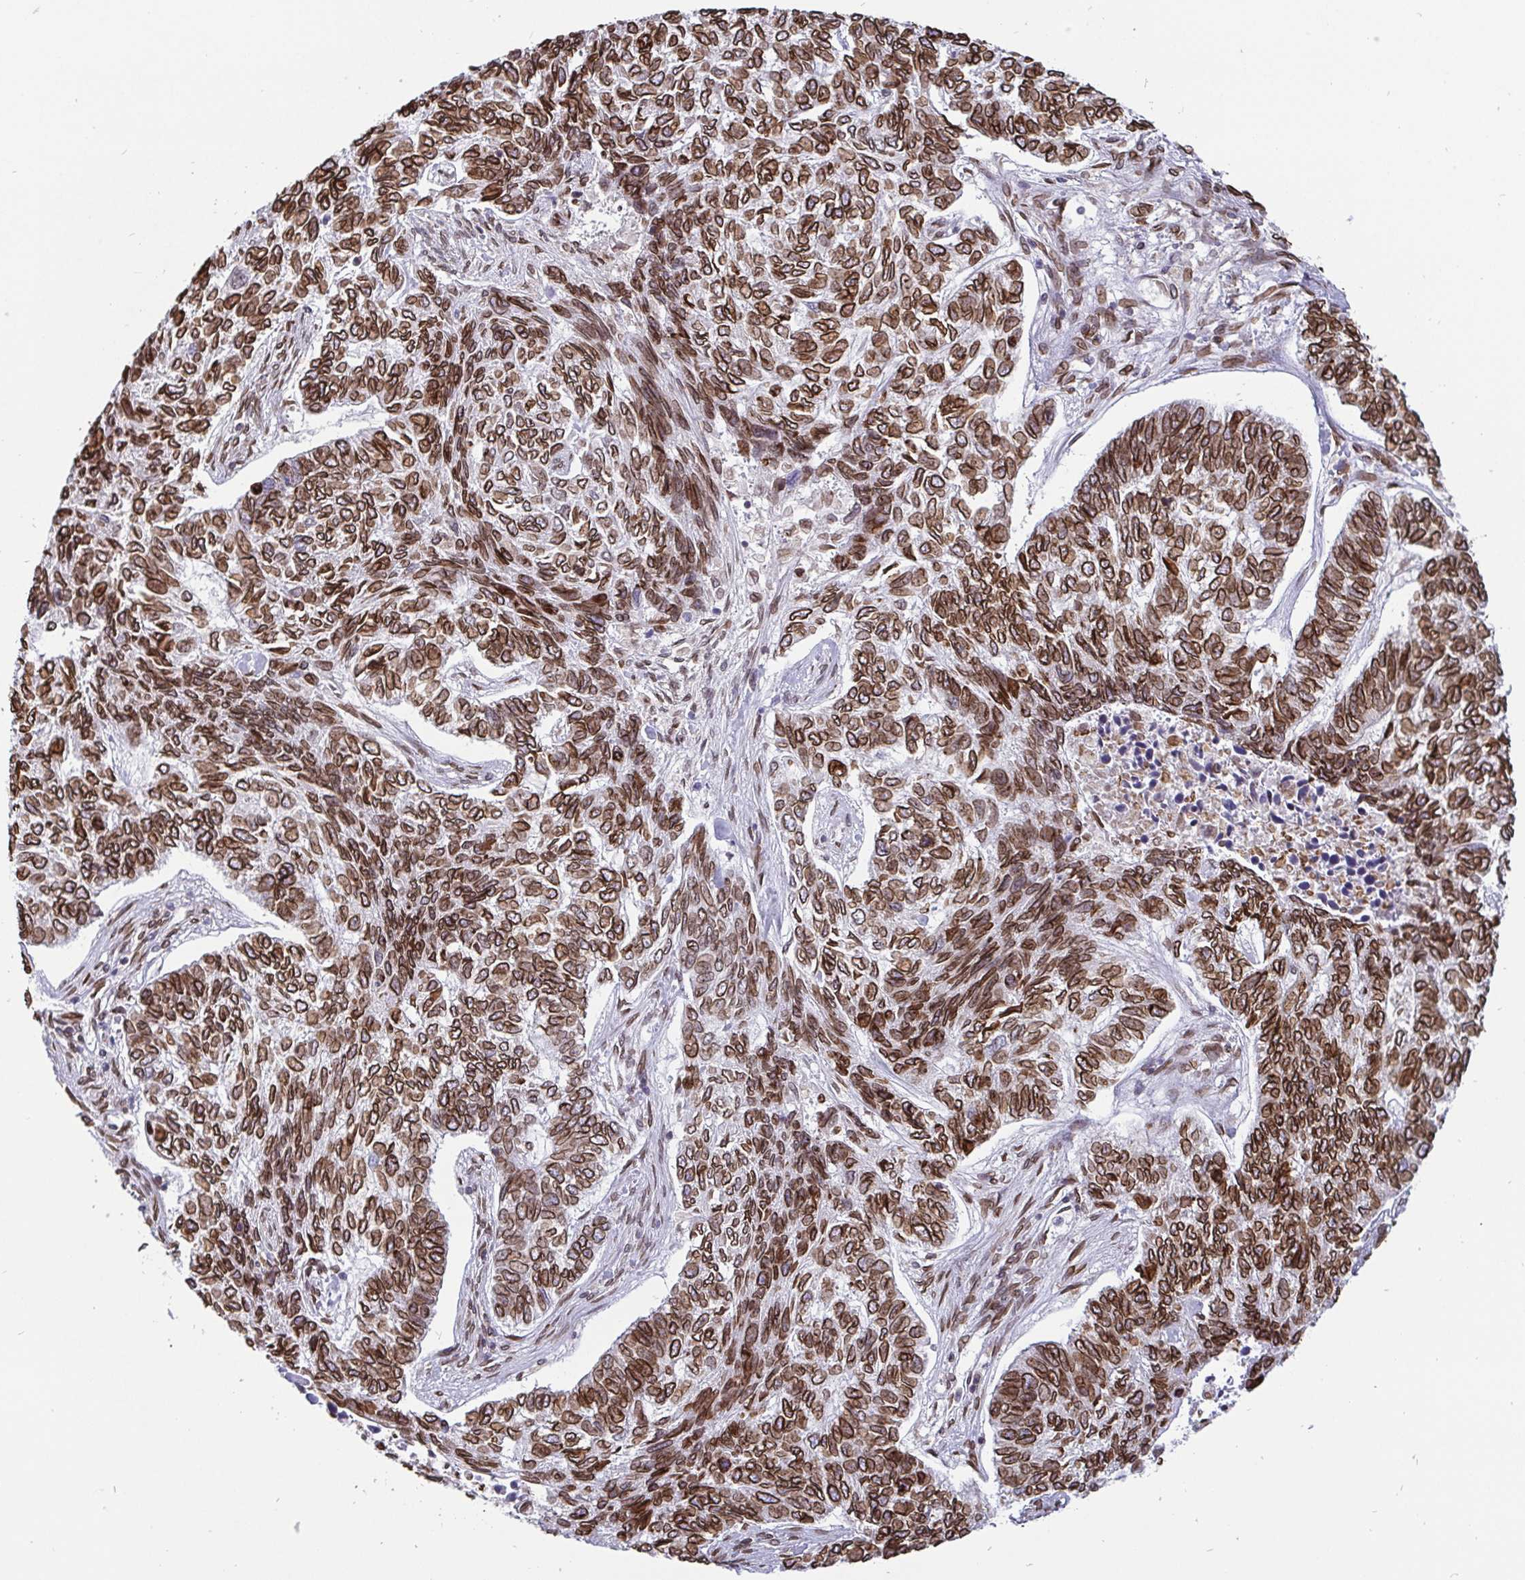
{"staining": {"intensity": "strong", "quantity": ">75%", "location": "cytoplasmic/membranous,nuclear"}, "tissue": "skin cancer", "cell_type": "Tumor cells", "image_type": "cancer", "snomed": [{"axis": "morphology", "description": "Basal cell carcinoma"}, {"axis": "topography", "description": "Skin"}], "caption": "Immunohistochemistry of basal cell carcinoma (skin) shows high levels of strong cytoplasmic/membranous and nuclear staining in about >75% of tumor cells.", "gene": "EMD", "patient": {"sex": "female", "age": 65}}